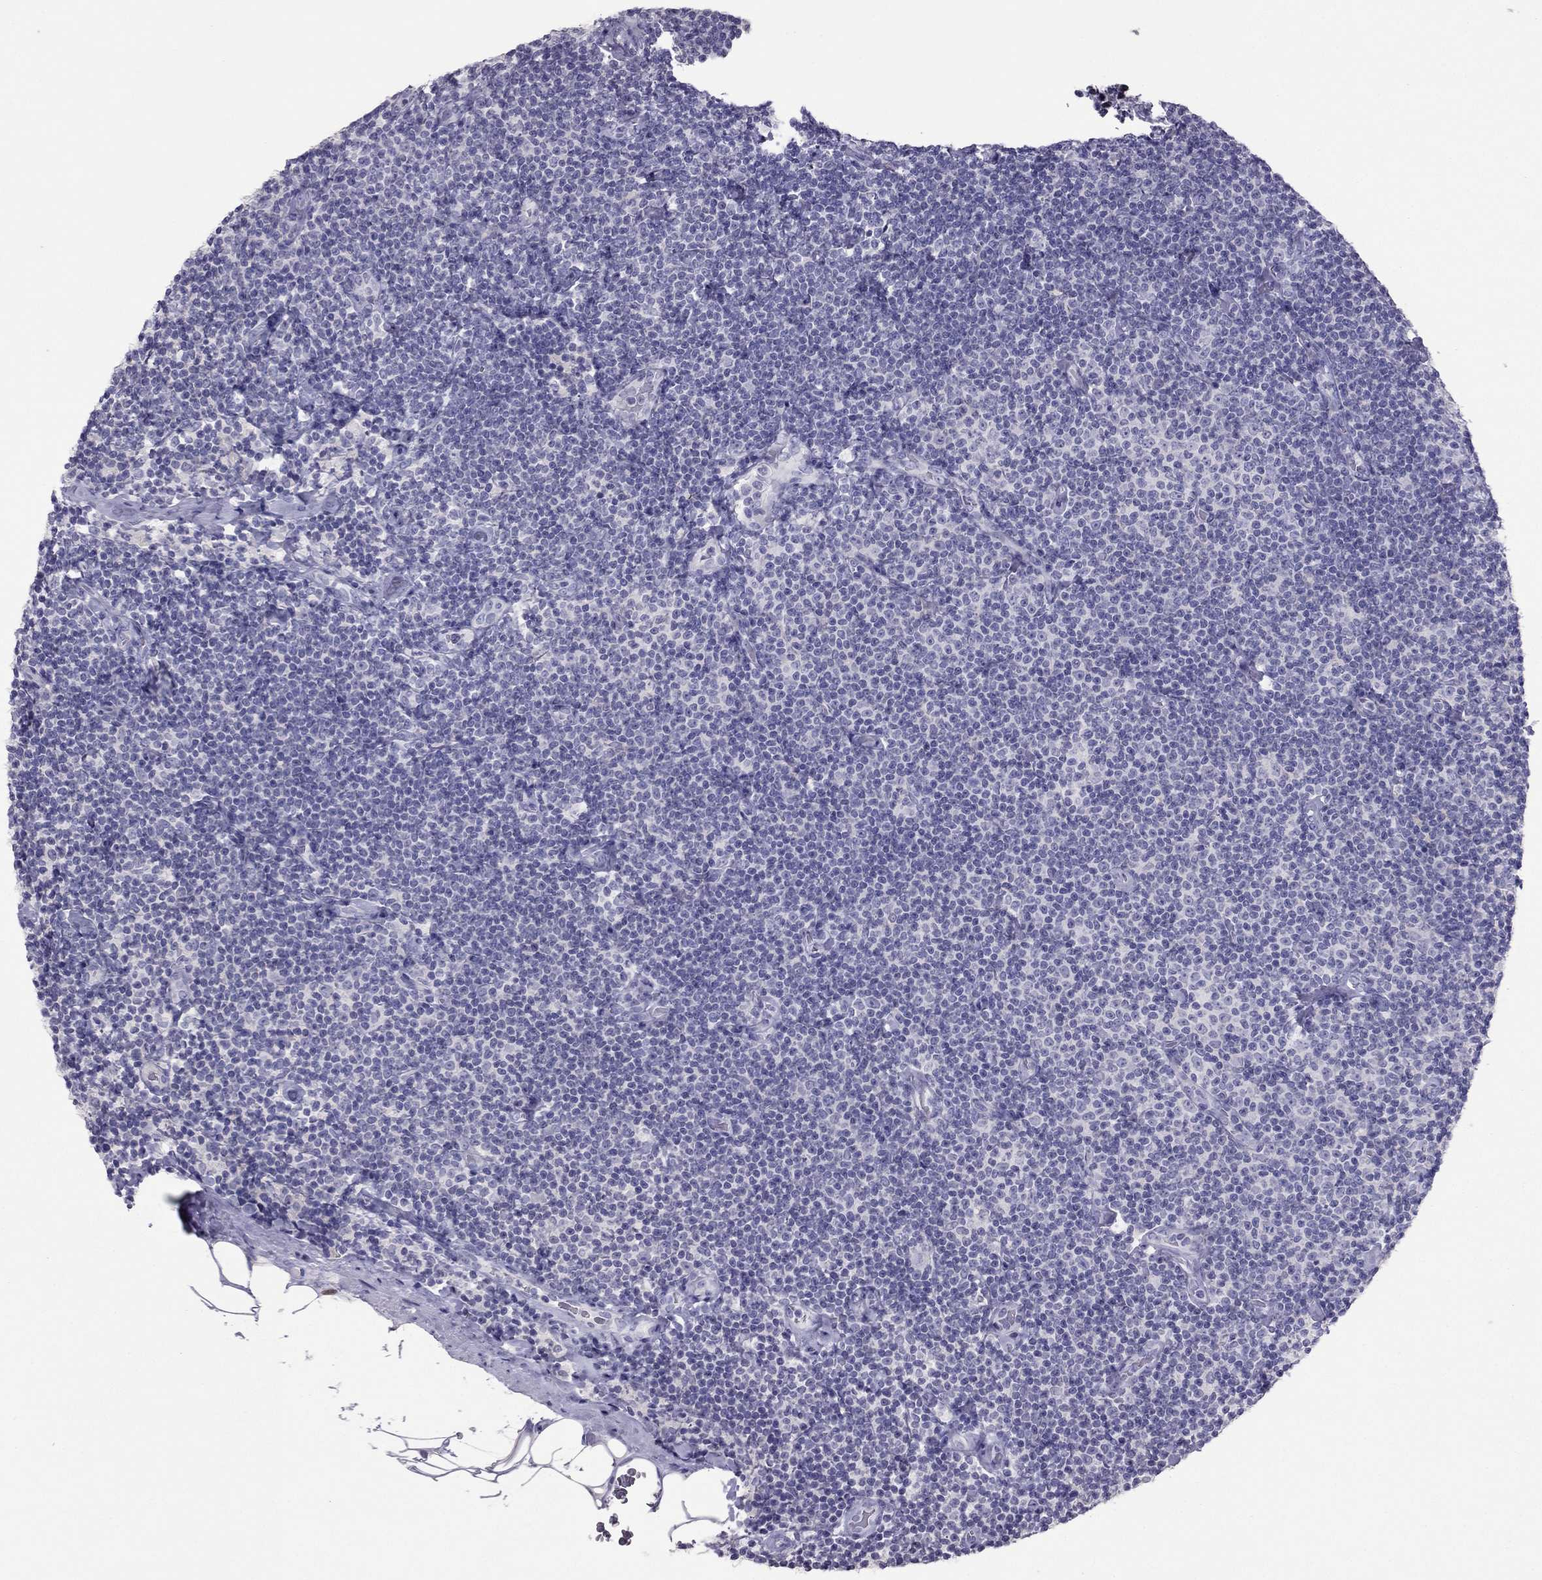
{"staining": {"intensity": "negative", "quantity": "none", "location": "none"}, "tissue": "lymphoma", "cell_type": "Tumor cells", "image_type": "cancer", "snomed": [{"axis": "morphology", "description": "Malignant lymphoma, non-Hodgkin's type, Low grade"}, {"axis": "topography", "description": "Lymph node"}], "caption": "Immunohistochemistry photomicrograph of human lymphoma stained for a protein (brown), which demonstrates no positivity in tumor cells. Brightfield microscopy of immunohistochemistry stained with DAB (brown) and hematoxylin (blue), captured at high magnification.", "gene": "RGS8", "patient": {"sex": "male", "age": 81}}